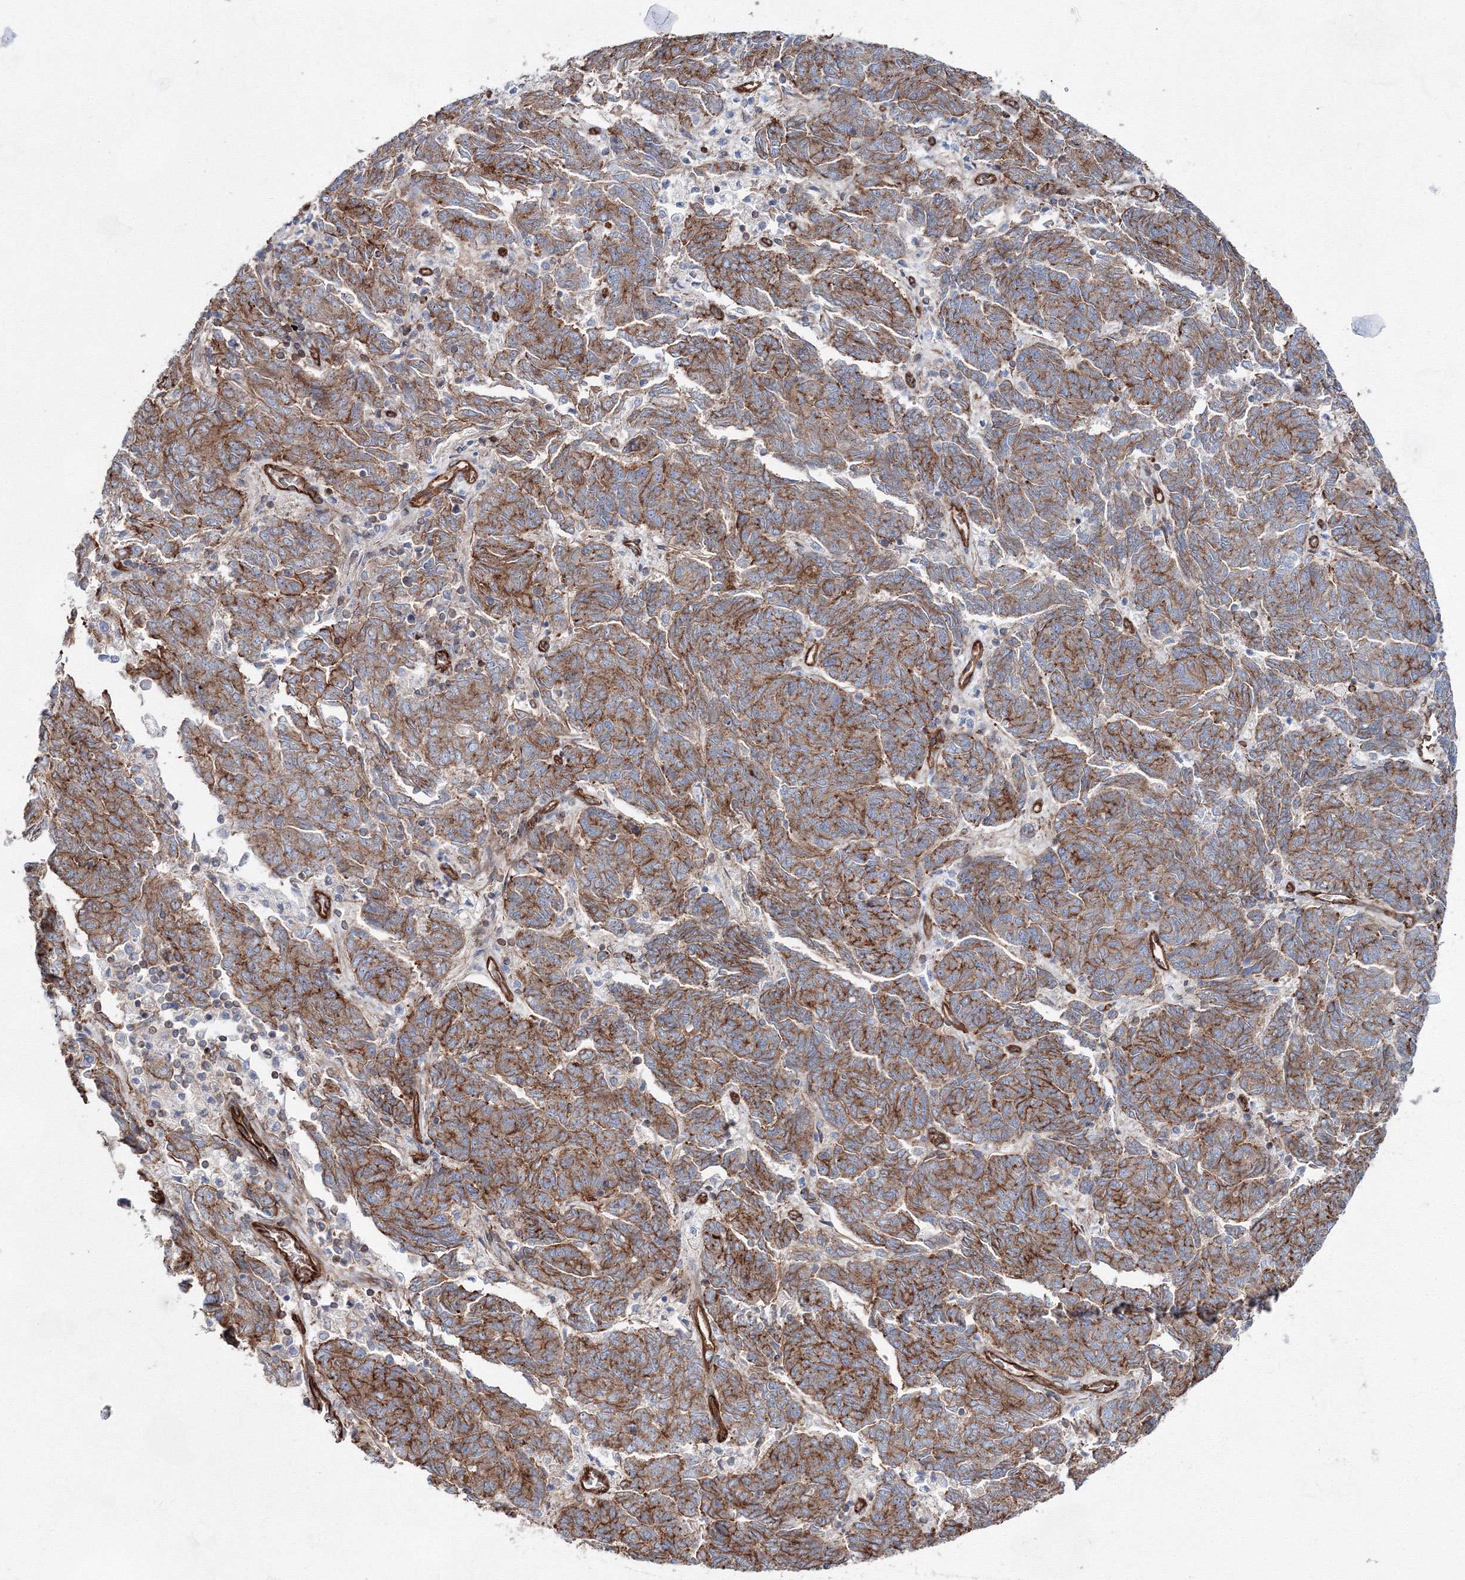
{"staining": {"intensity": "moderate", "quantity": ">75%", "location": "cytoplasmic/membranous"}, "tissue": "endometrial cancer", "cell_type": "Tumor cells", "image_type": "cancer", "snomed": [{"axis": "morphology", "description": "Adenocarcinoma, NOS"}, {"axis": "topography", "description": "Endometrium"}], "caption": "Endometrial cancer tissue demonstrates moderate cytoplasmic/membranous staining in about >75% of tumor cells, visualized by immunohistochemistry.", "gene": "ANKRD37", "patient": {"sex": "female", "age": 80}}